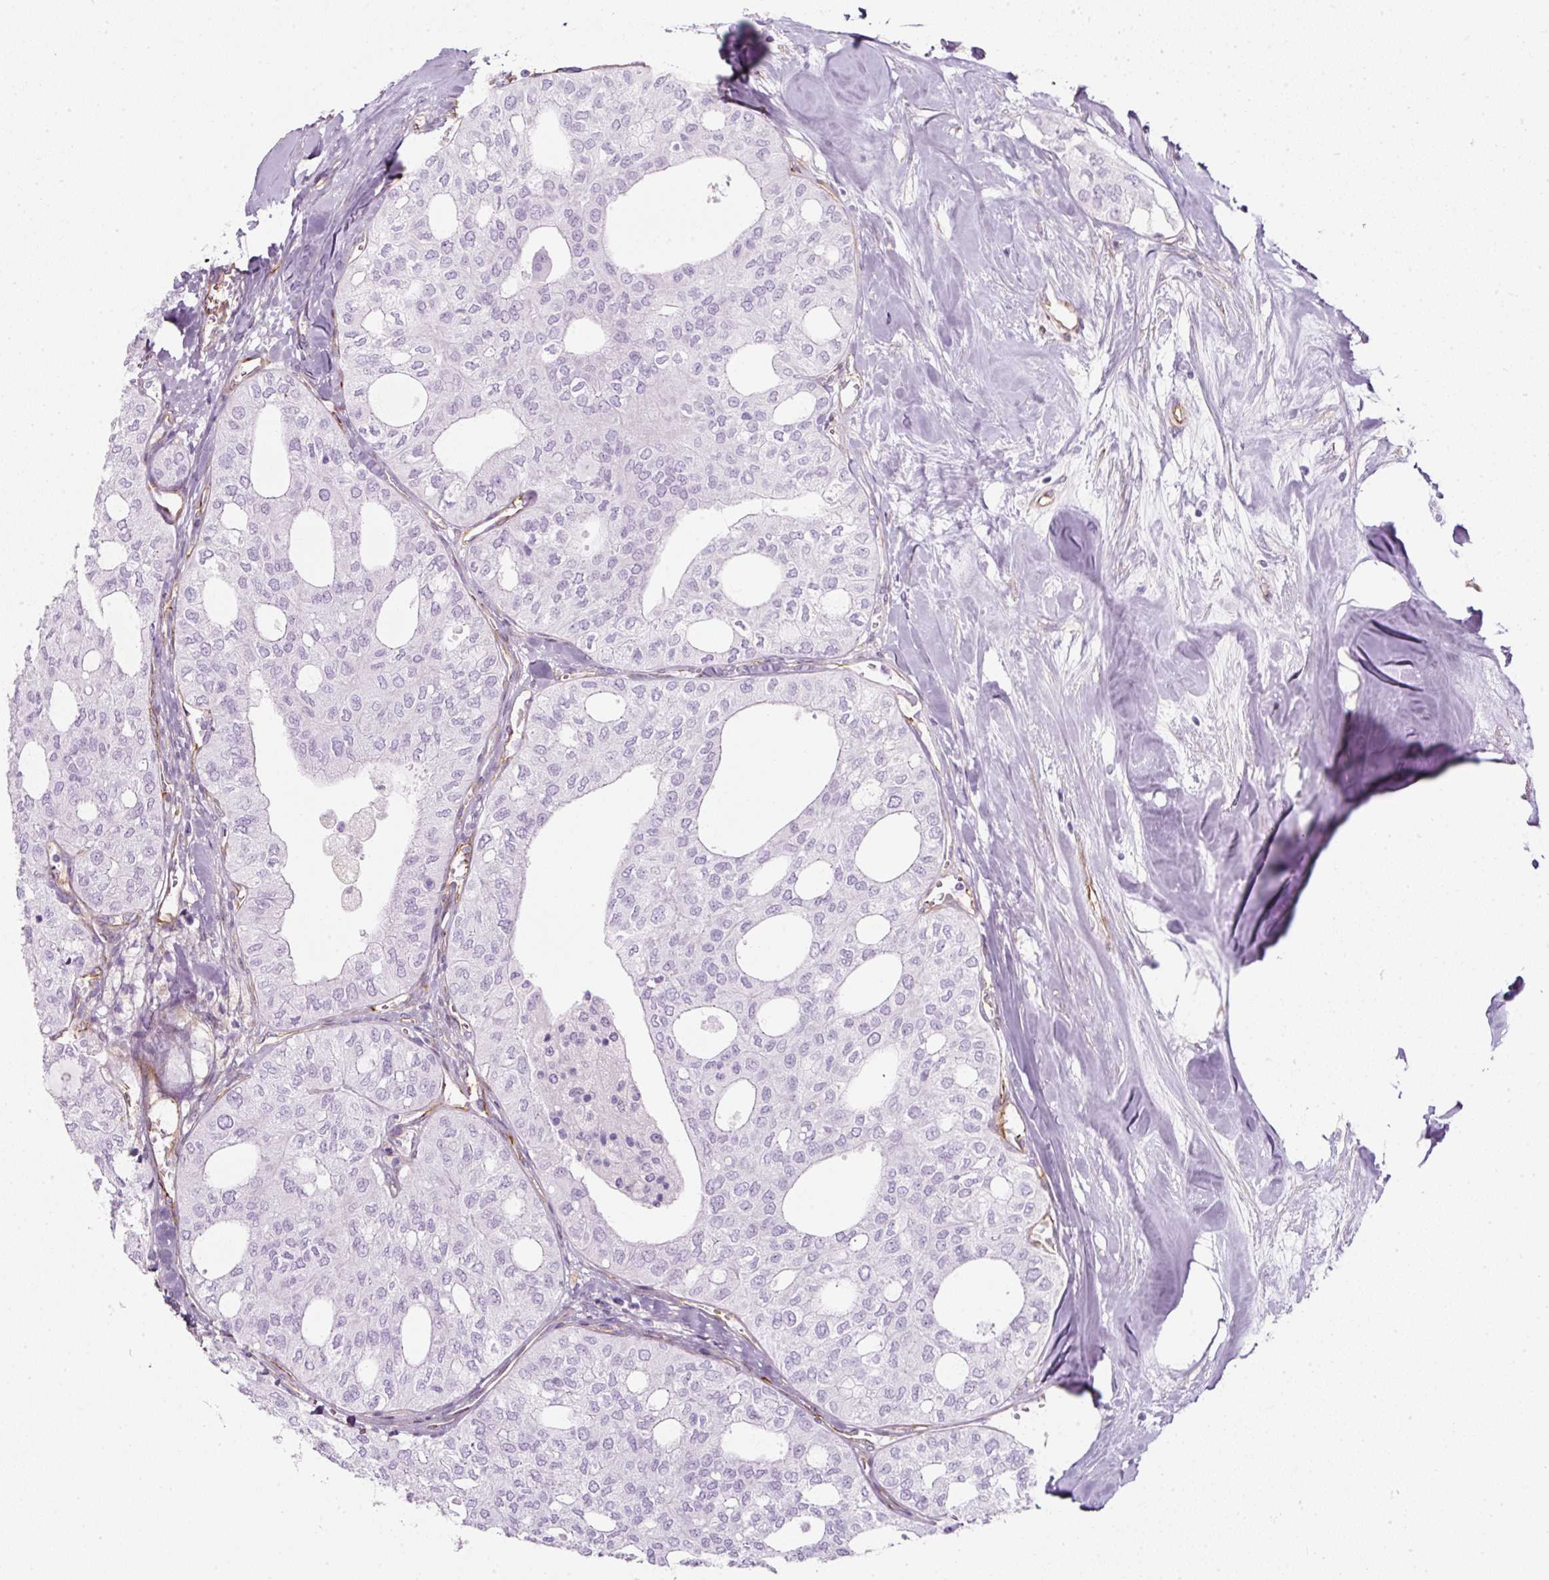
{"staining": {"intensity": "negative", "quantity": "none", "location": "none"}, "tissue": "thyroid cancer", "cell_type": "Tumor cells", "image_type": "cancer", "snomed": [{"axis": "morphology", "description": "Follicular adenoma carcinoma, NOS"}, {"axis": "topography", "description": "Thyroid gland"}], "caption": "DAB immunohistochemical staining of human thyroid follicular adenoma carcinoma shows no significant staining in tumor cells.", "gene": "CAVIN3", "patient": {"sex": "male", "age": 75}}